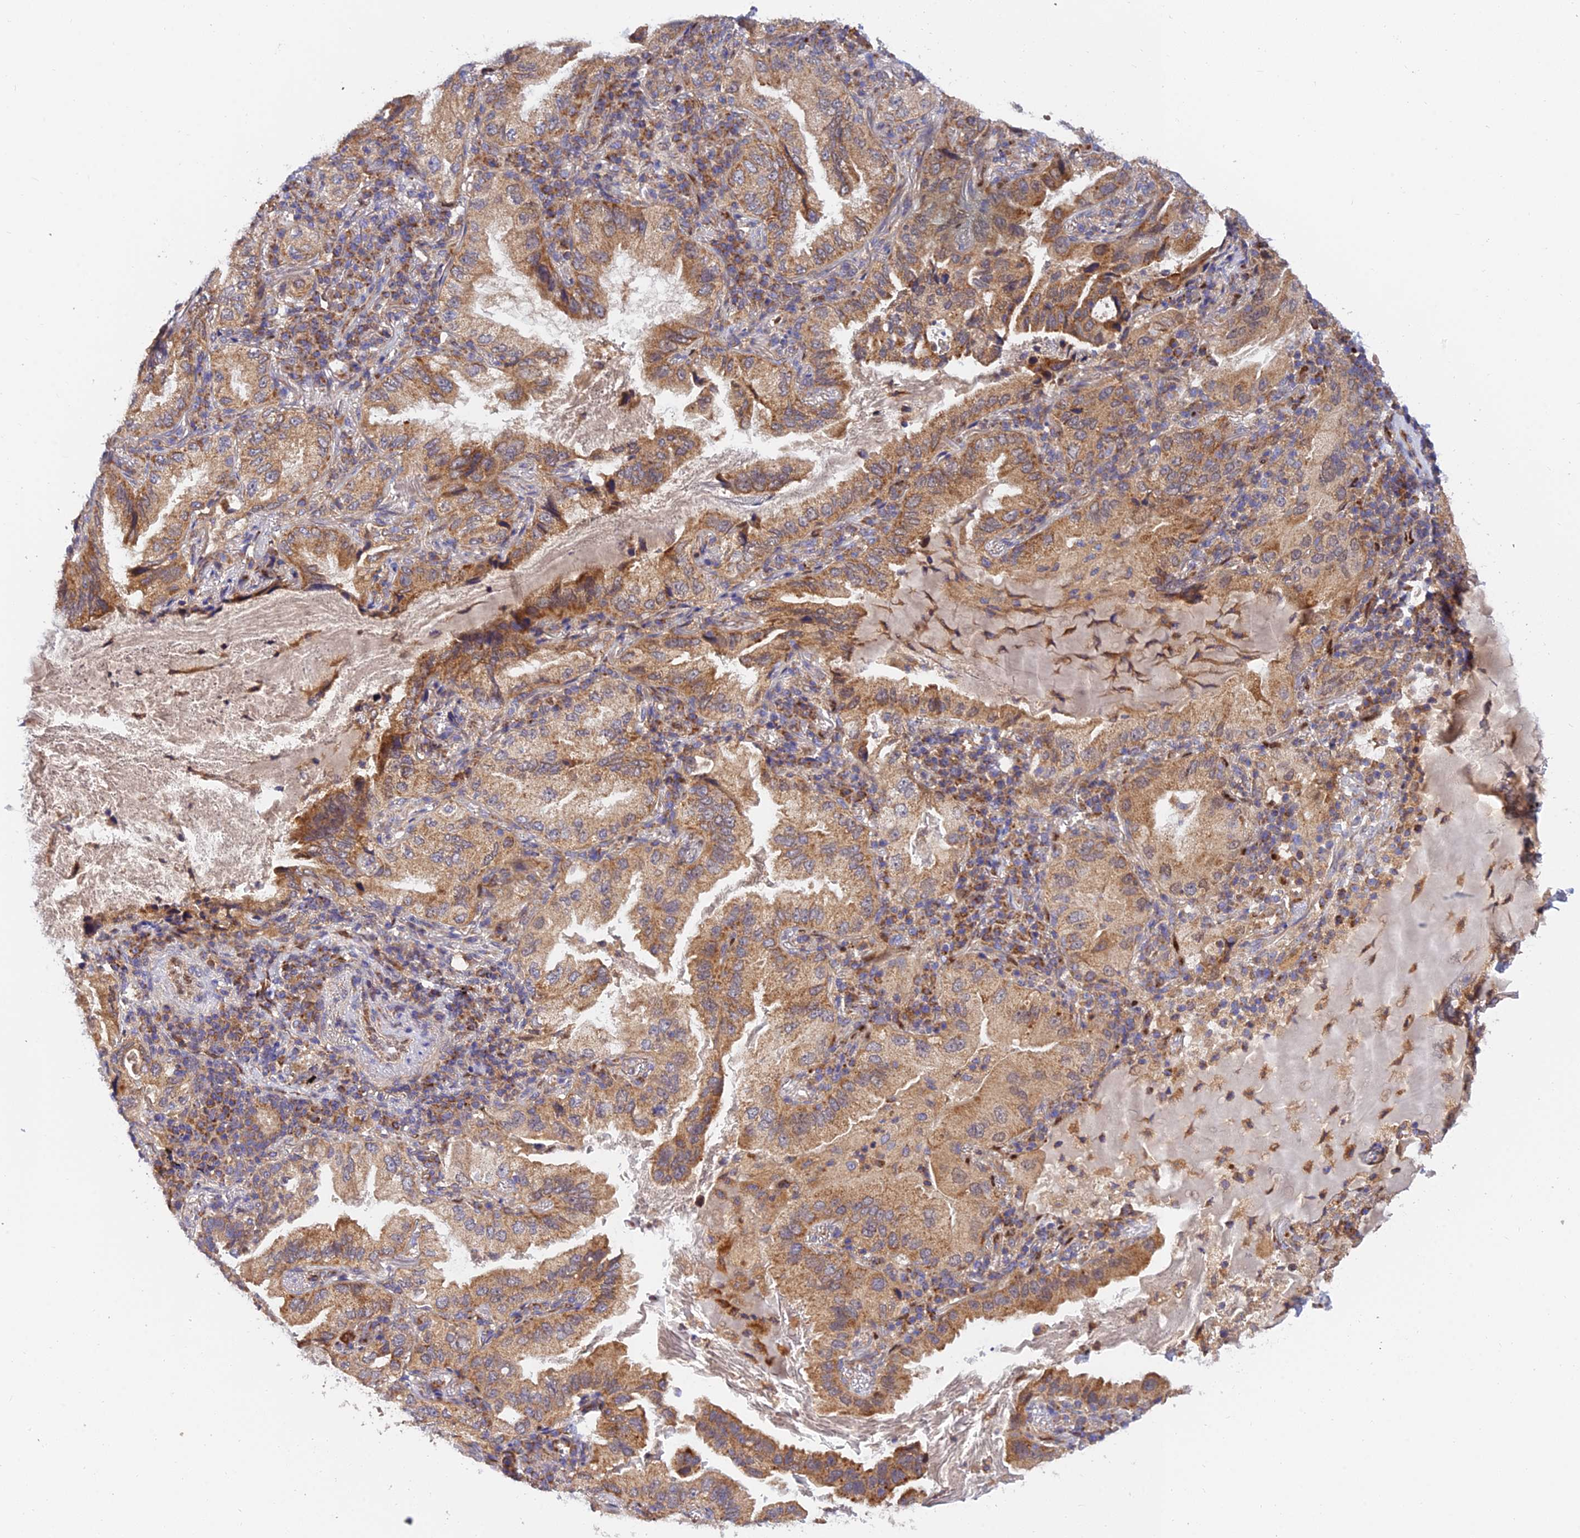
{"staining": {"intensity": "moderate", "quantity": ">75%", "location": "cytoplasmic/membranous"}, "tissue": "lung cancer", "cell_type": "Tumor cells", "image_type": "cancer", "snomed": [{"axis": "morphology", "description": "Adenocarcinoma, NOS"}, {"axis": "topography", "description": "Lung"}], "caption": "There is medium levels of moderate cytoplasmic/membranous expression in tumor cells of lung cancer (adenocarcinoma), as demonstrated by immunohistochemical staining (brown color).", "gene": "PODNL1", "patient": {"sex": "female", "age": 69}}